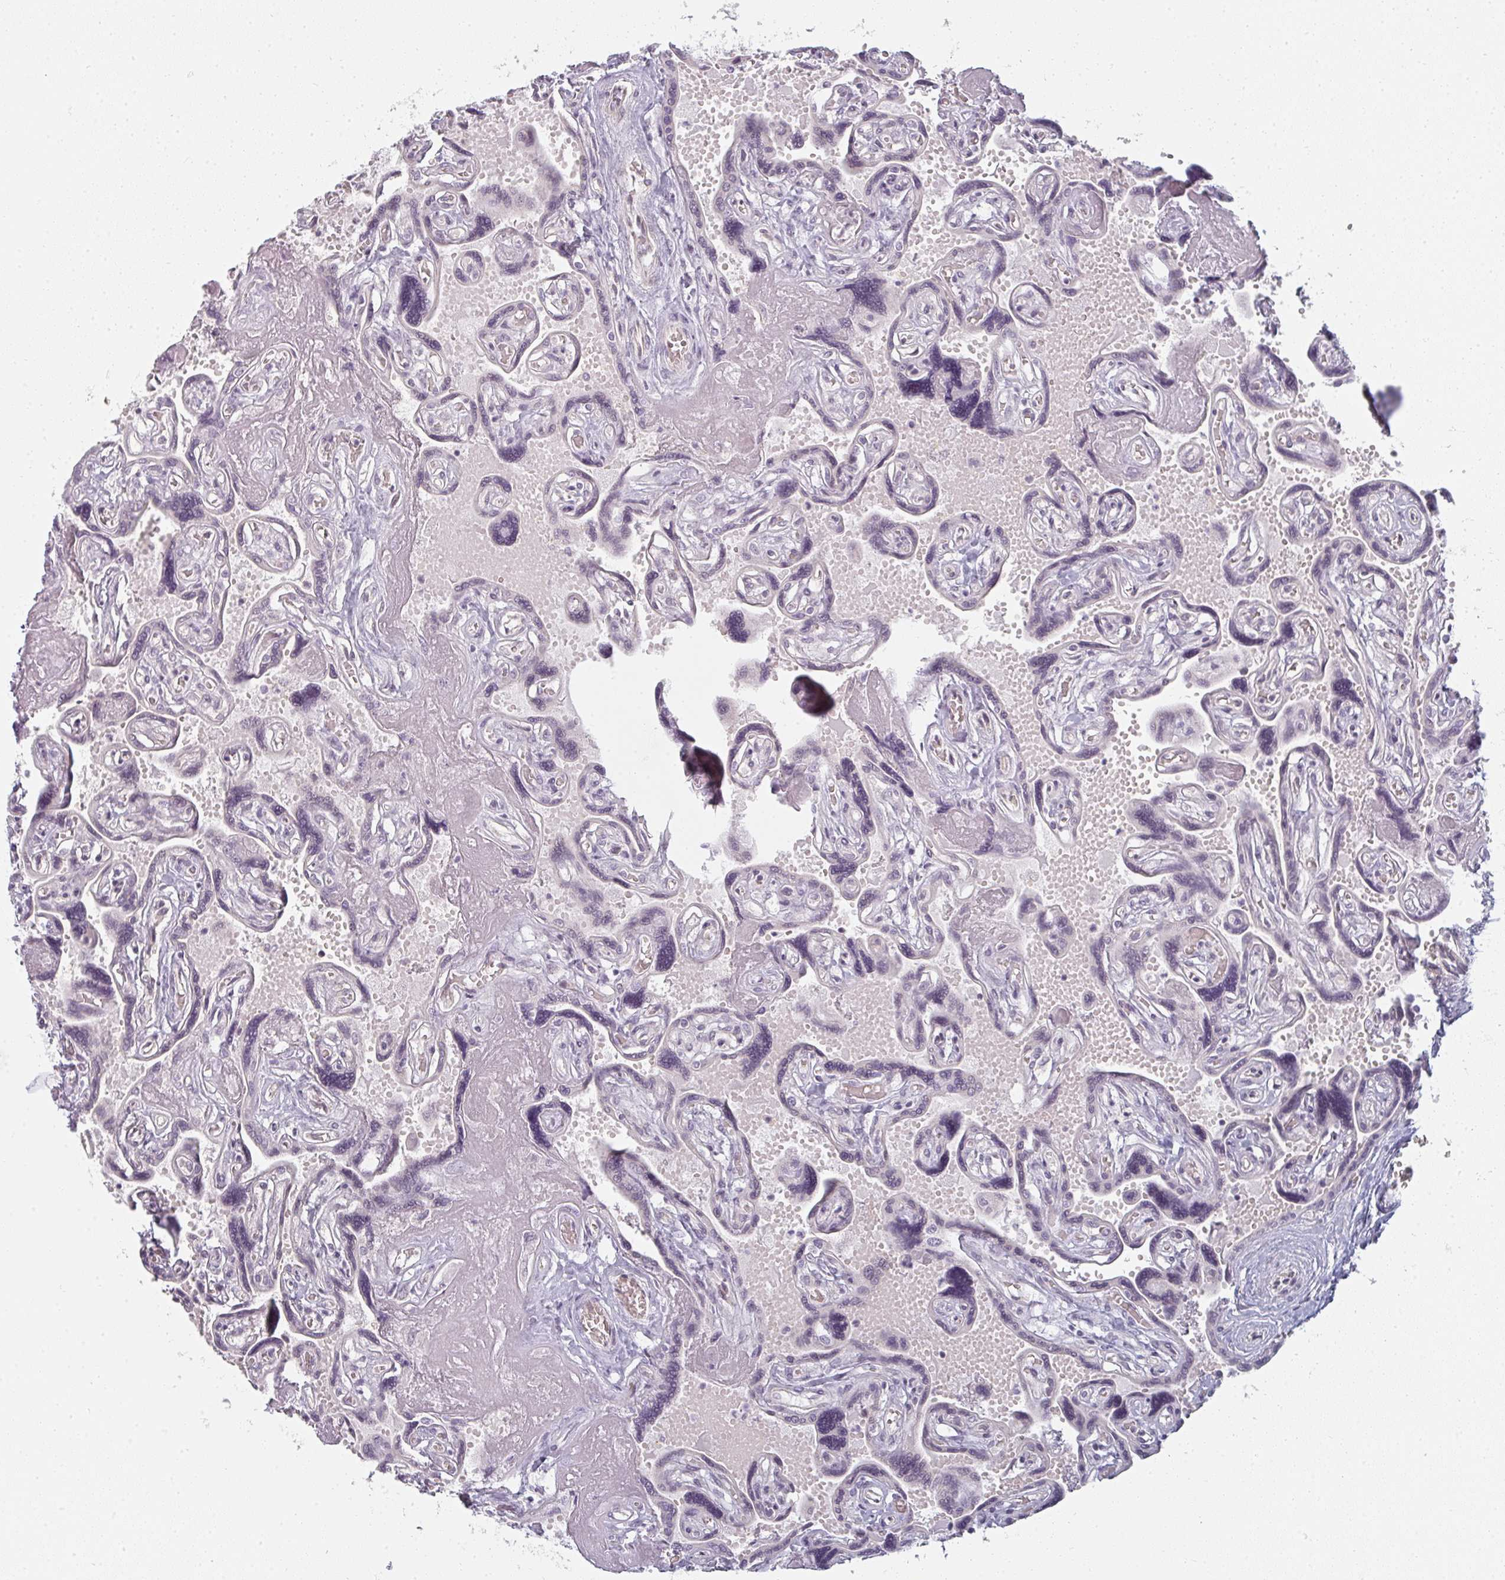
{"staining": {"intensity": "negative", "quantity": "none", "location": "none"}, "tissue": "placenta", "cell_type": "Trophoblastic cells", "image_type": "normal", "snomed": [{"axis": "morphology", "description": "Normal tissue, NOS"}, {"axis": "topography", "description": "Placenta"}], "caption": "DAB (3,3'-diaminobenzidine) immunohistochemical staining of normal placenta exhibits no significant positivity in trophoblastic cells.", "gene": "RBBP6", "patient": {"sex": "female", "age": 32}}